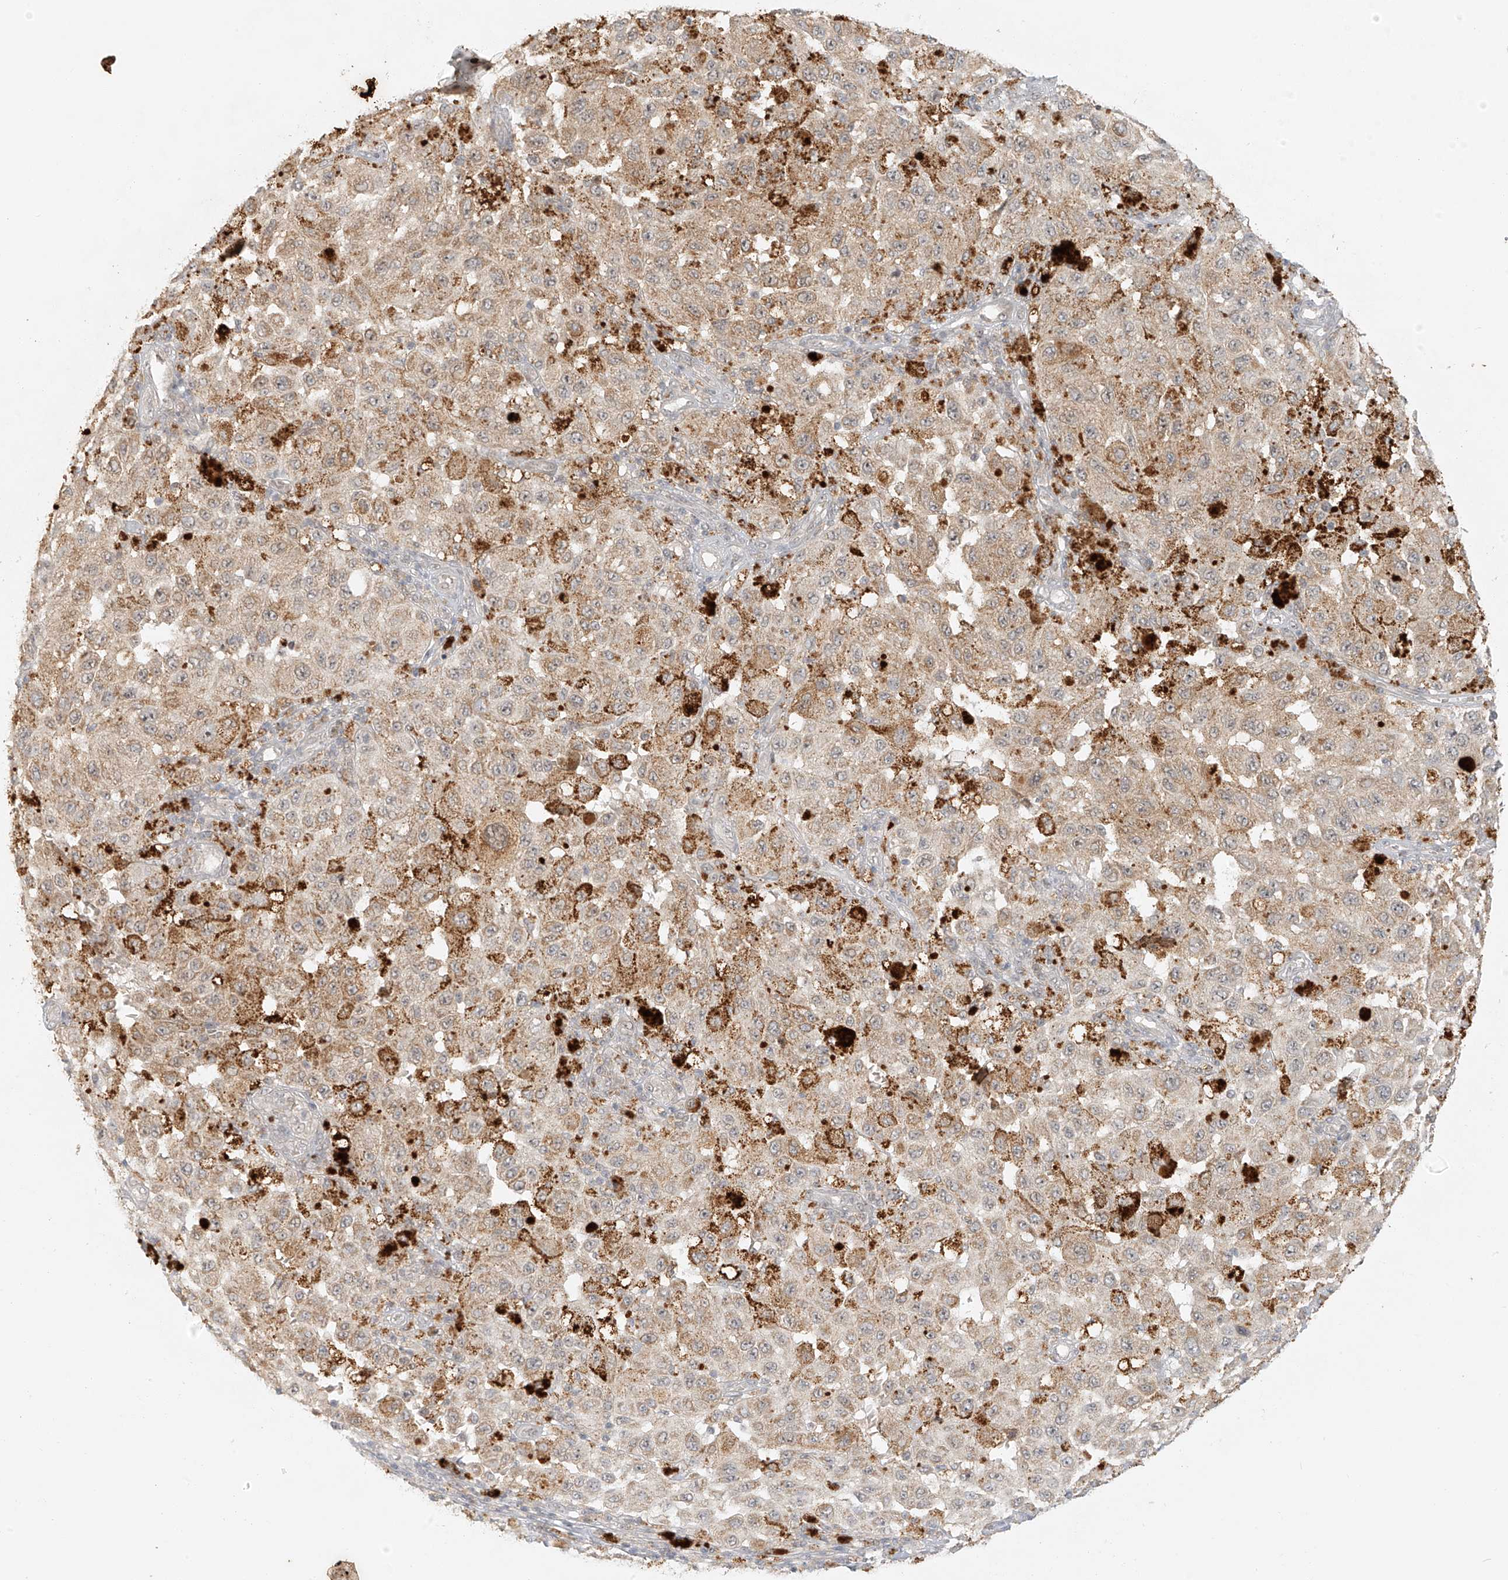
{"staining": {"intensity": "weak", "quantity": "25%-75%", "location": "cytoplasmic/membranous"}, "tissue": "melanoma", "cell_type": "Tumor cells", "image_type": "cancer", "snomed": [{"axis": "morphology", "description": "Malignant melanoma, NOS"}, {"axis": "topography", "description": "Skin"}], "caption": "Weak cytoplasmic/membranous protein expression is seen in approximately 25%-75% of tumor cells in malignant melanoma. The staining was performed using DAB (3,3'-diaminobenzidine) to visualize the protein expression in brown, while the nuclei were stained in blue with hematoxylin (Magnification: 20x).", "gene": "MIPEP", "patient": {"sex": "female", "age": 64}}